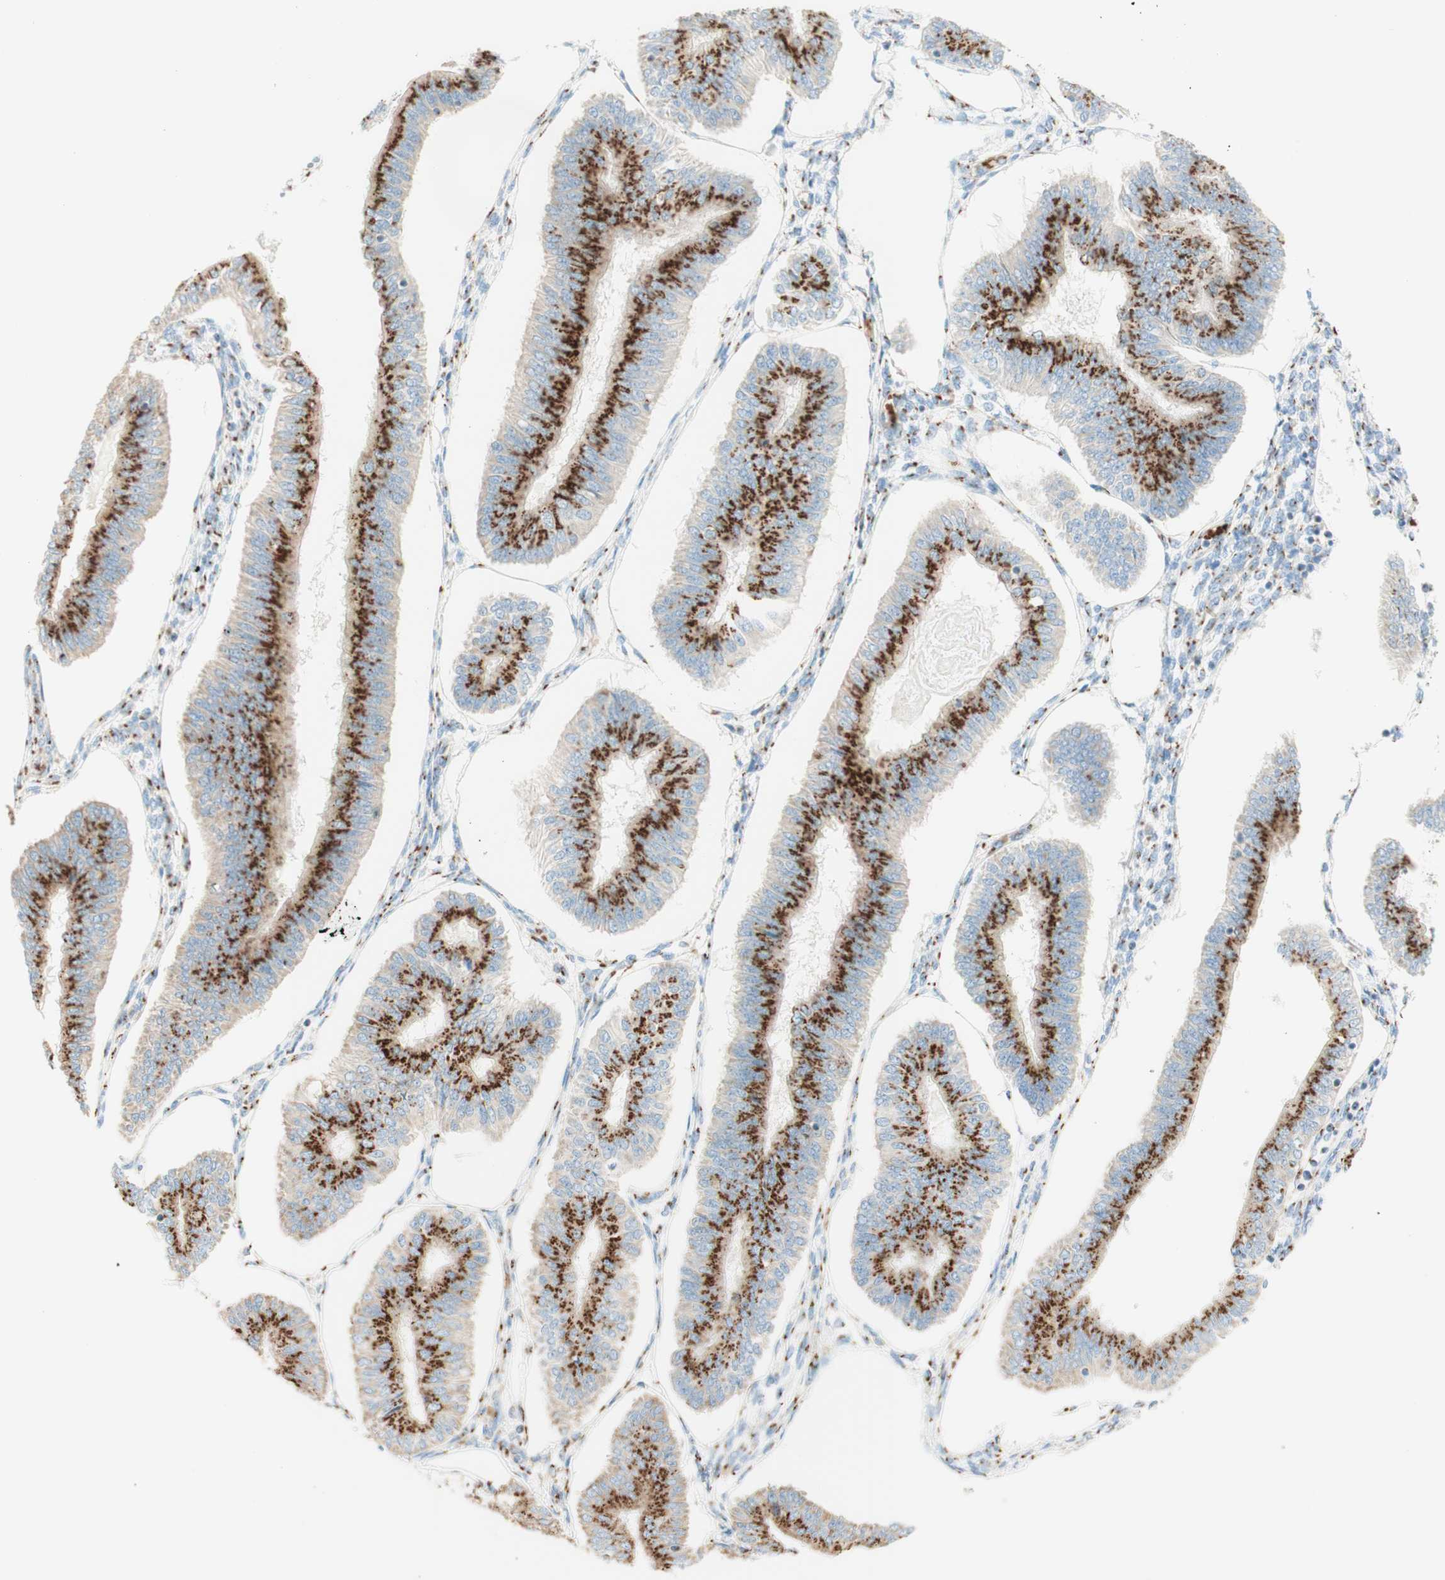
{"staining": {"intensity": "strong", "quantity": ">75%", "location": "cytoplasmic/membranous"}, "tissue": "endometrial cancer", "cell_type": "Tumor cells", "image_type": "cancer", "snomed": [{"axis": "morphology", "description": "Adenocarcinoma, NOS"}, {"axis": "topography", "description": "Endometrium"}], "caption": "Immunohistochemistry histopathology image of neoplastic tissue: endometrial adenocarcinoma stained using immunohistochemistry (IHC) exhibits high levels of strong protein expression localized specifically in the cytoplasmic/membranous of tumor cells, appearing as a cytoplasmic/membranous brown color.", "gene": "GOLGB1", "patient": {"sex": "female", "age": 58}}